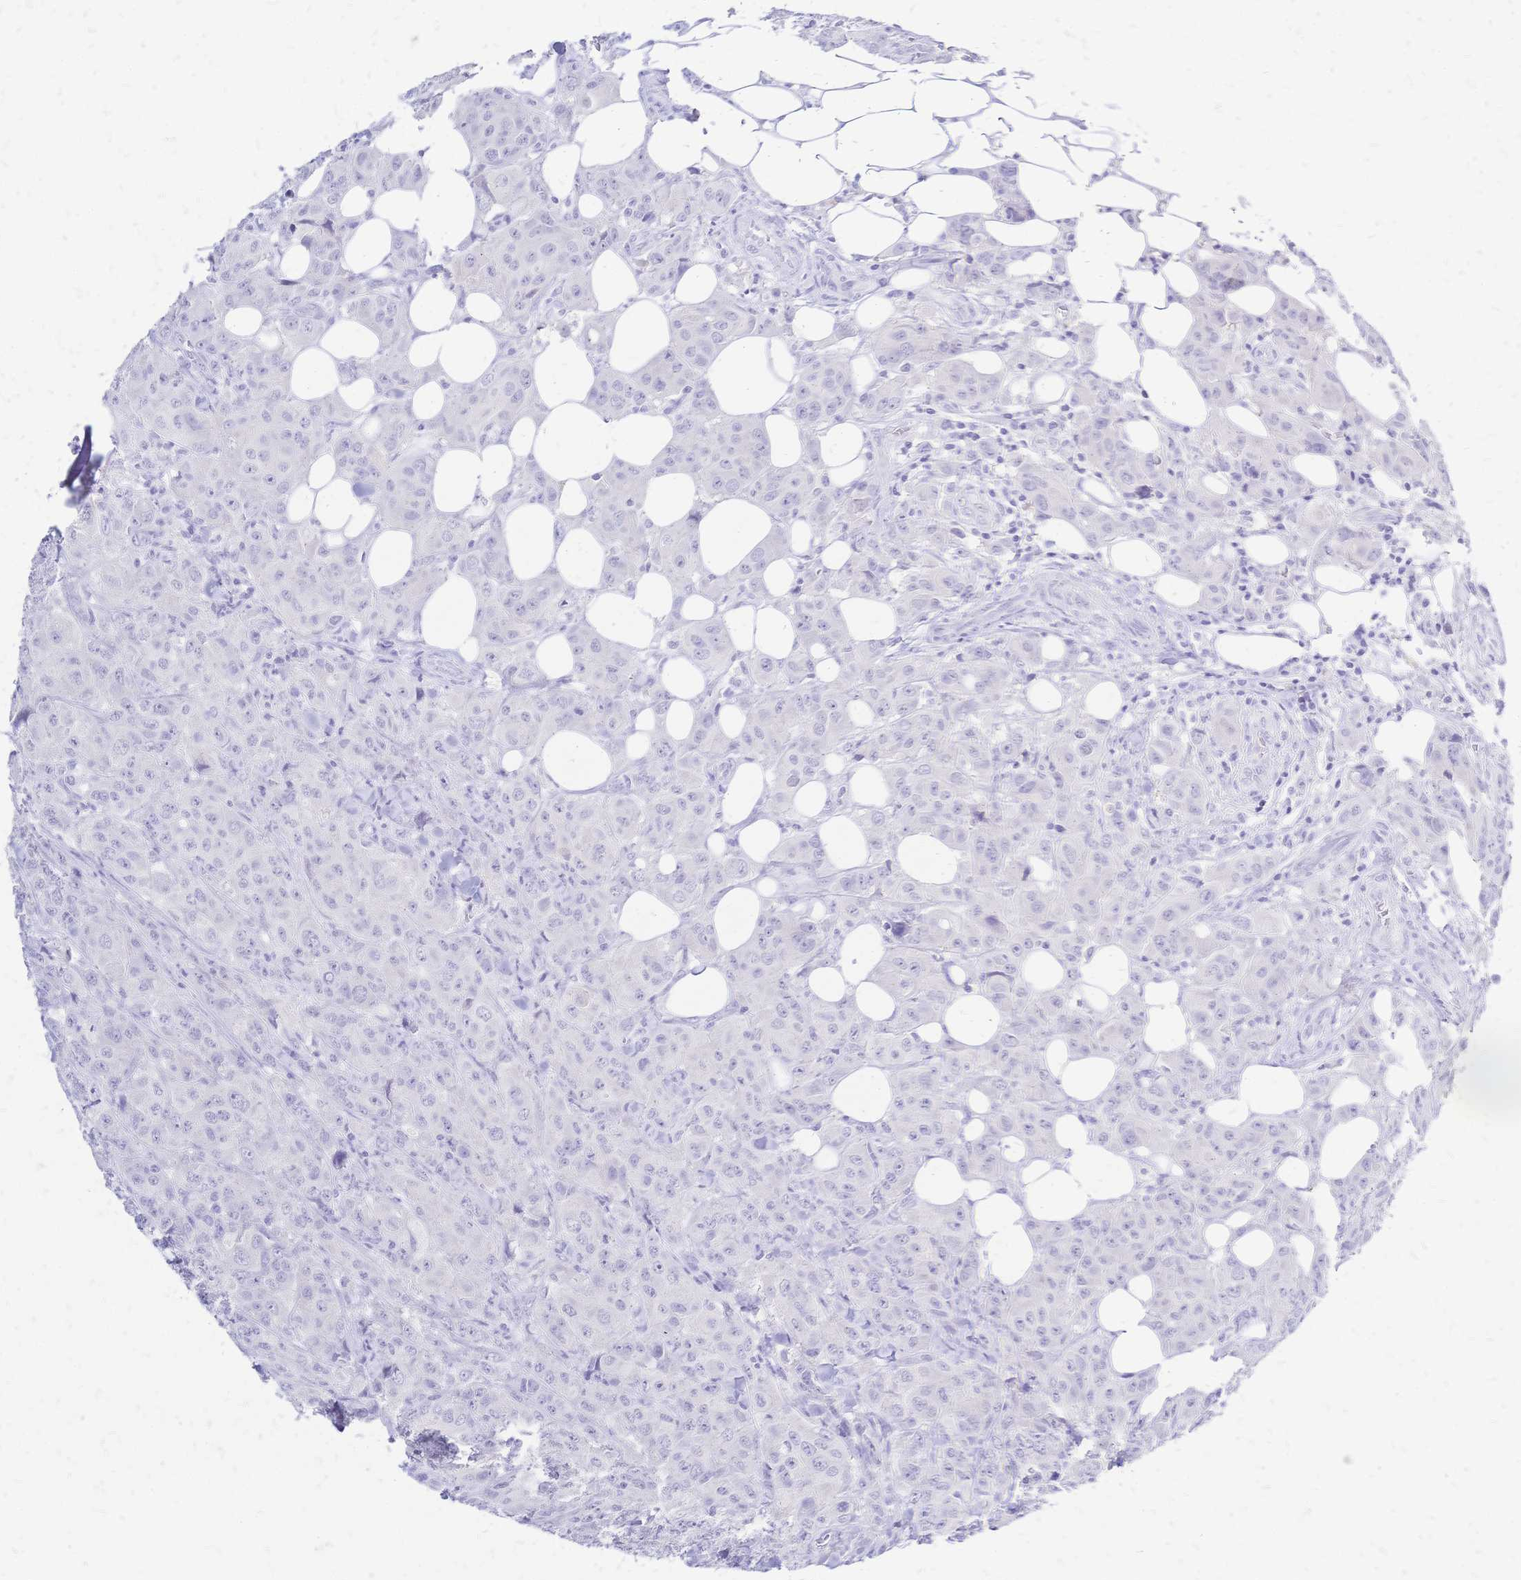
{"staining": {"intensity": "negative", "quantity": "none", "location": "none"}, "tissue": "breast cancer", "cell_type": "Tumor cells", "image_type": "cancer", "snomed": [{"axis": "morphology", "description": "Normal tissue, NOS"}, {"axis": "morphology", "description": "Duct carcinoma"}, {"axis": "topography", "description": "Breast"}], "caption": "Invasive ductal carcinoma (breast) was stained to show a protein in brown. There is no significant positivity in tumor cells.", "gene": "FA2H", "patient": {"sex": "female", "age": 43}}